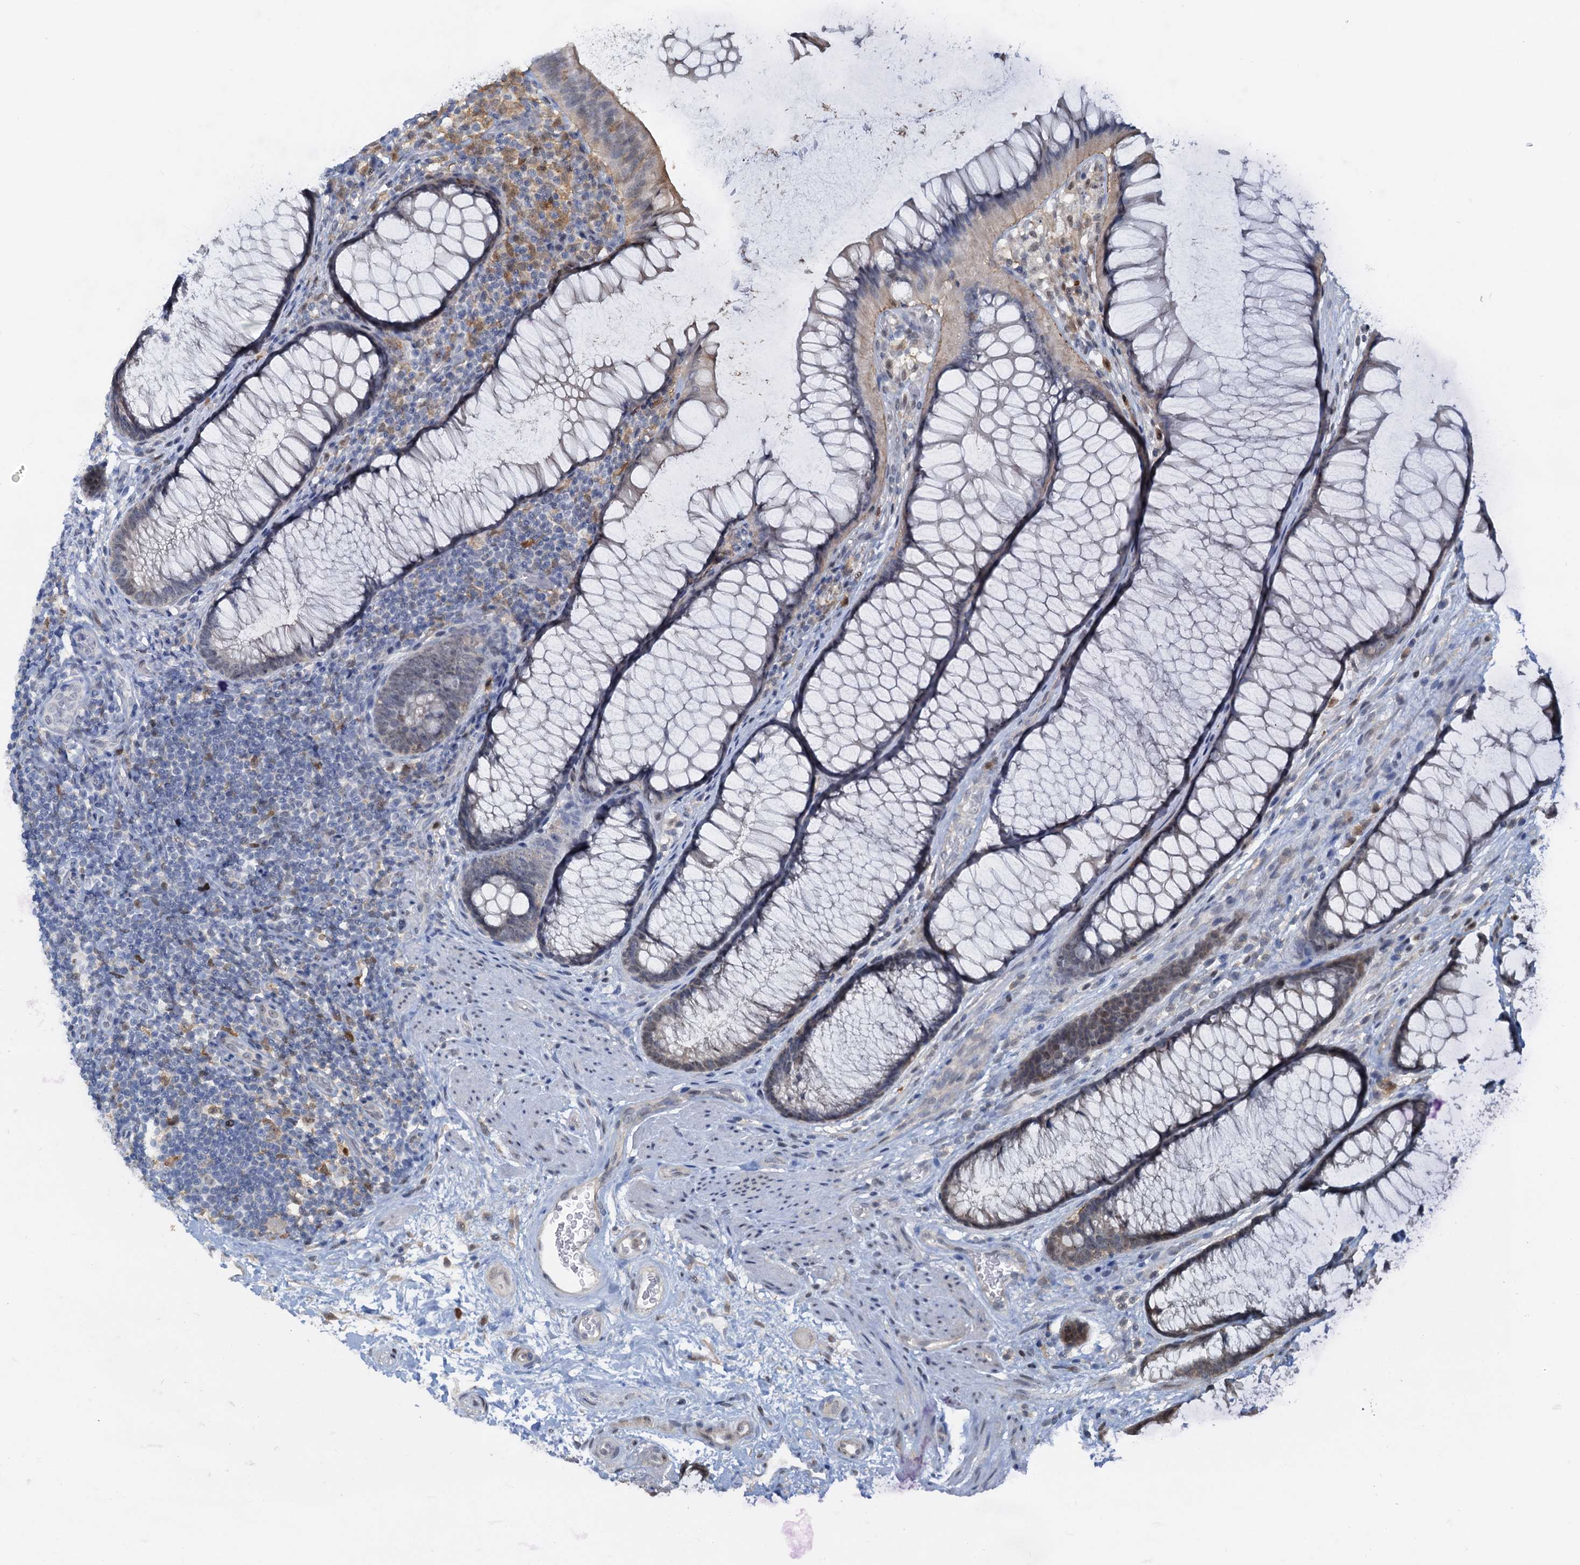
{"staining": {"intensity": "weak", "quantity": "<25%", "location": "cytoplasmic/membranous"}, "tissue": "colon", "cell_type": "Endothelial cells", "image_type": "normal", "snomed": [{"axis": "morphology", "description": "Normal tissue, NOS"}, {"axis": "topography", "description": "Colon"}], "caption": "Immunohistochemistry (IHC) of benign human colon exhibits no staining in endothelial cells.", "gene": "SPINDOC", "patient": {"sex": "female", "age": 82}}